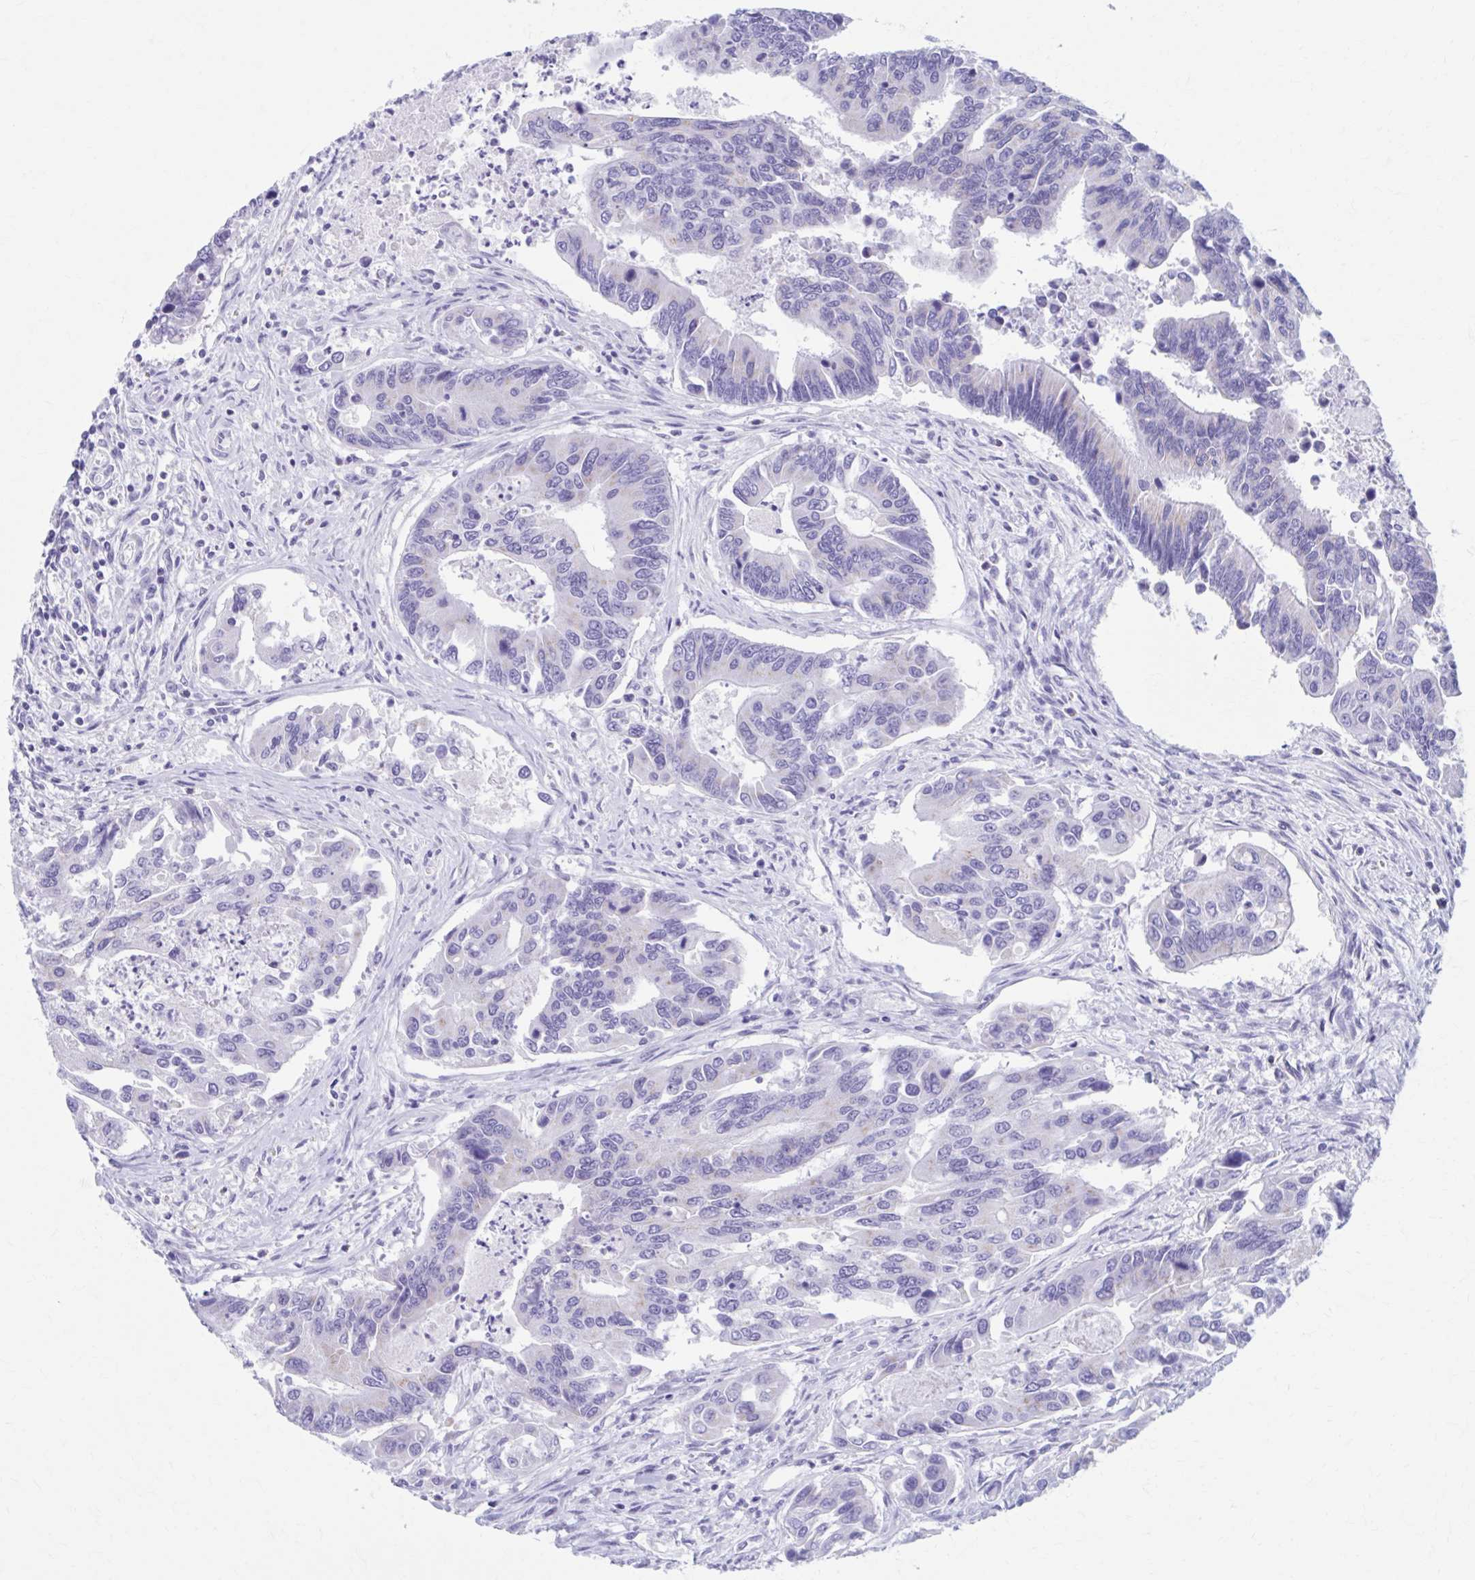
{"staining": {"intensity": "negative", "quantity": "none", "location": "none"}, "tissue": "colorectal cancer", "cell_type": "Tumor cells", "image_type": "cancer", "snomed": [{"axis": "morphology", "description": "Adenocarcinoma, NOS"}, {"axis": "topography", "description": "Colon"}], "caption": "IHC image of neoplastic tissue: human colorectal adenocarcinoma stained with DAB reveals no significant protein positivity in tumor cells.", "gene": "KCNE2", "patient": {"sex": "female", "age": 67}}